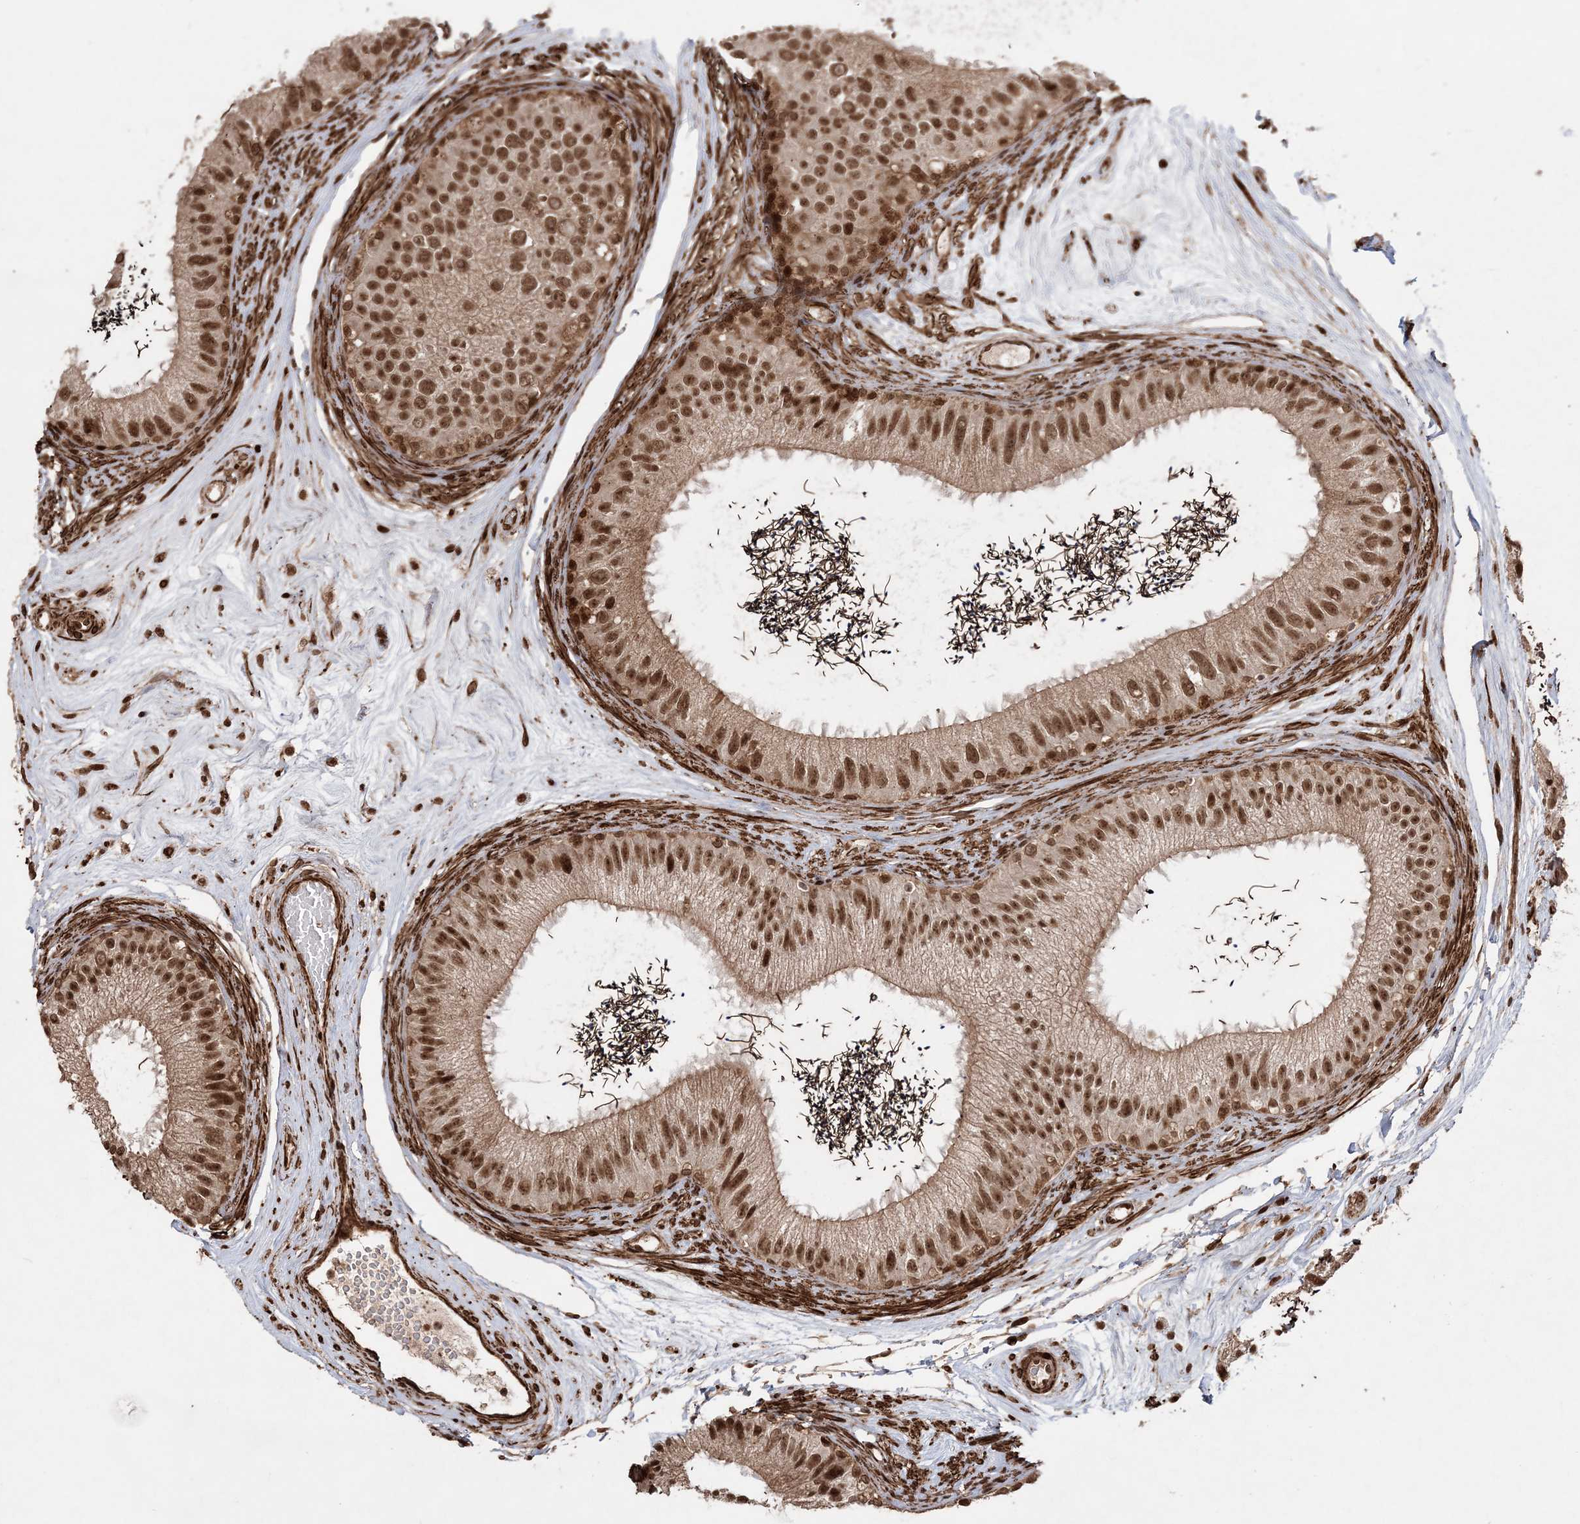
{"staining": {"intensity": "moderate", "quantity": ">75%", "location": "cytoplasmic/membranous,nuclear"}, "tissue": "epididymis", "cell_type": "Glandular cells", "image_type": "normal", "snomed": [{"axis": "morphology", "description": "Normal tissue, NOS"}, {"axis": "topography", "description": "Epididymis"}], "caption": "Brown immunohistochemical staining in benign epididymis displays moderate cytoplasmic/membranous,nuclear expression in approximately >75% of glandular cells.", "gene": "ETAA1", "patient": {"sex": "male", "age": 77}}